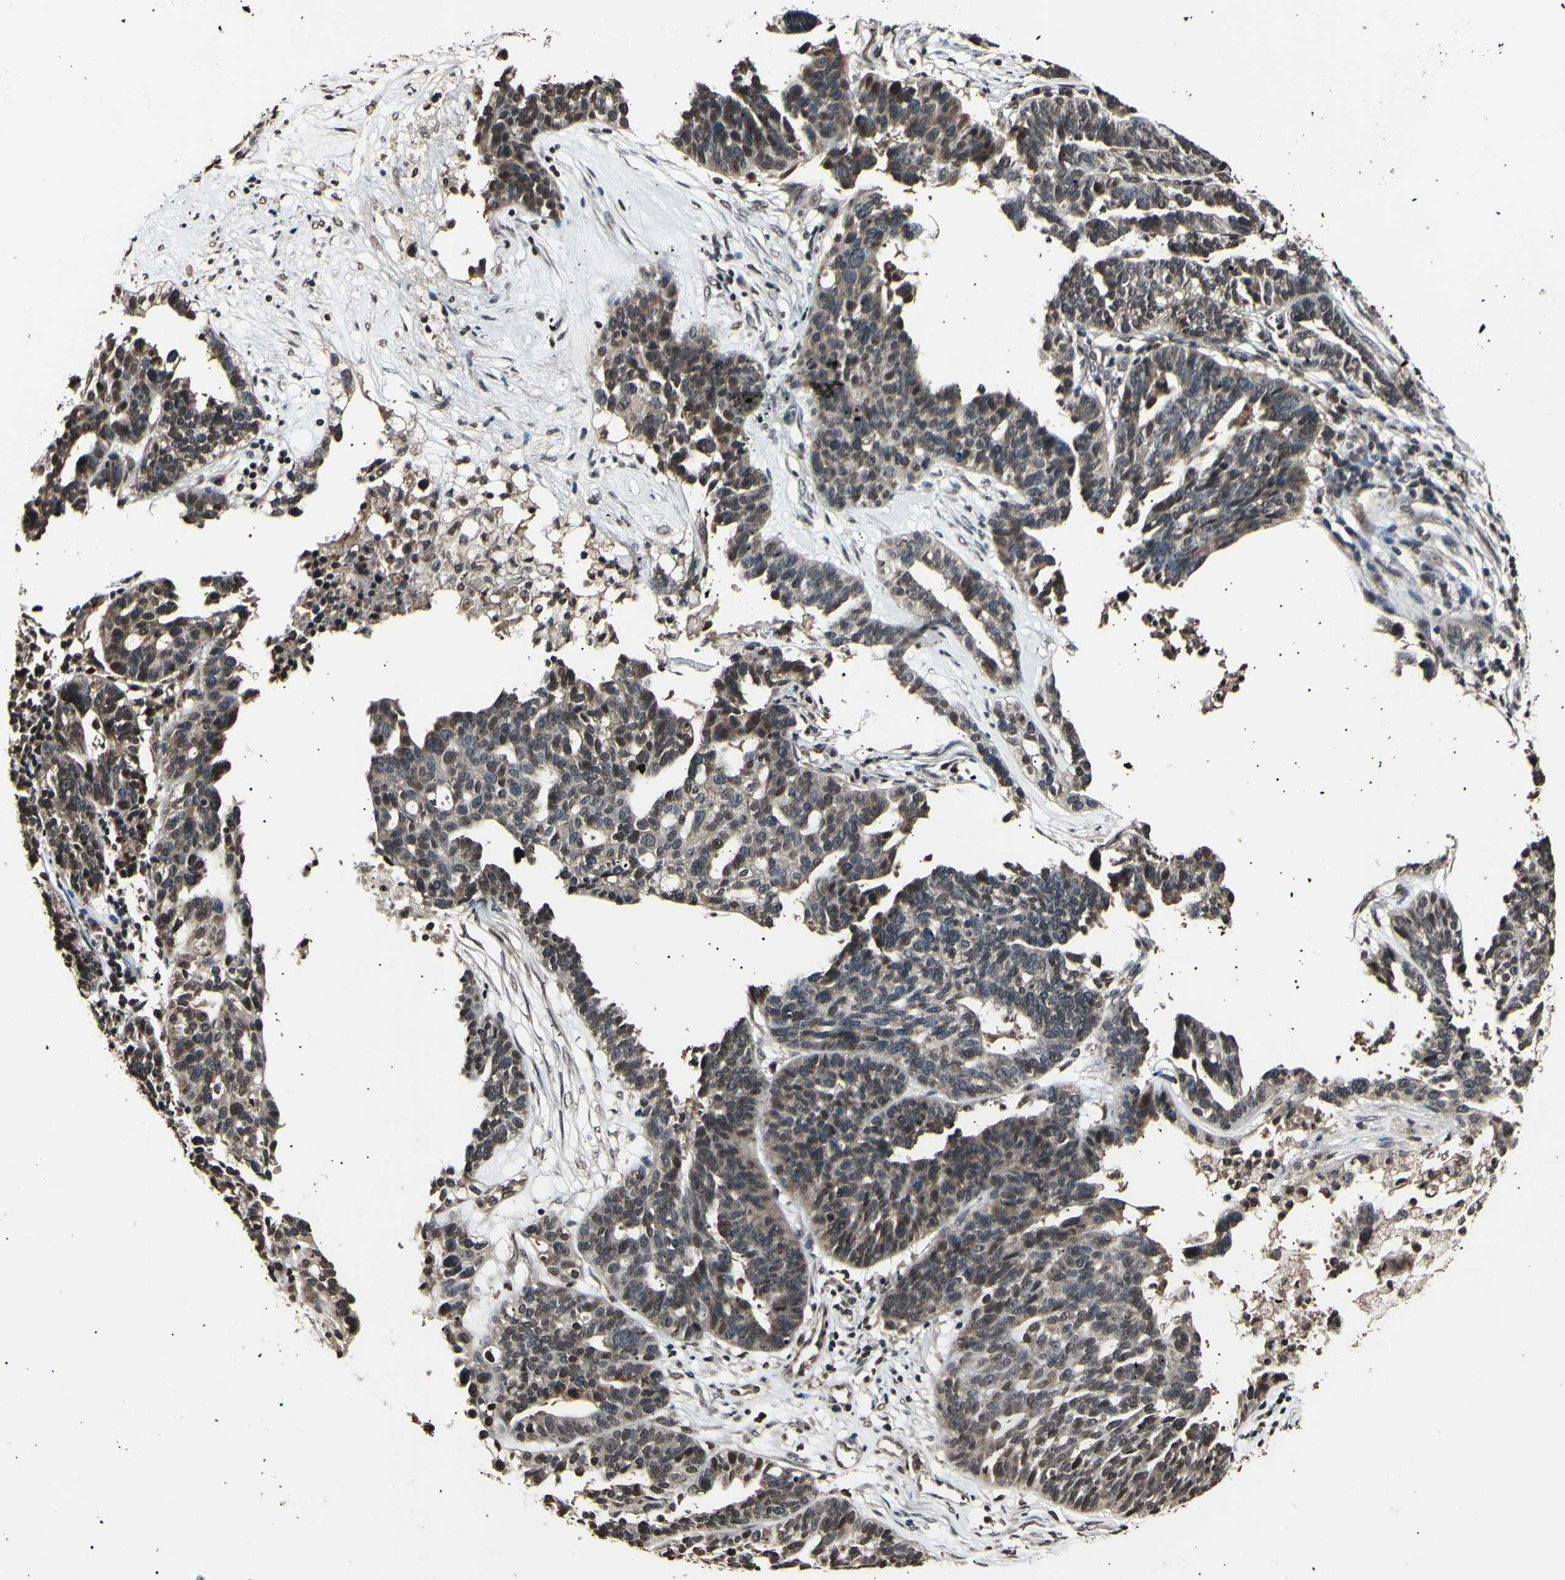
{"staining": {"intensity": "weak", "quantity": "25%-75%", "location": "cytoplasmic/membranous,nuclear"}, "tissue": "ovarian cancer", "cell_type": "Tumor cells", "image_type": "cancer", "snomed": [{"axis": "morphology", "description": "Cystadenocarcinoma, serous, NOS"}, {"axis": "topography", "description": "Ovary"}], "caption": "Immunohistochemical staining of human ovarian cancer (serous cystadenocarcinoma) demonstrates weak cytoplasmic/membranous and nuclear protein positivity in approximately 25%-75% of tumor cells.", "gene": "ANAPC7", "patient": {"sex": "female", "age": 59}}